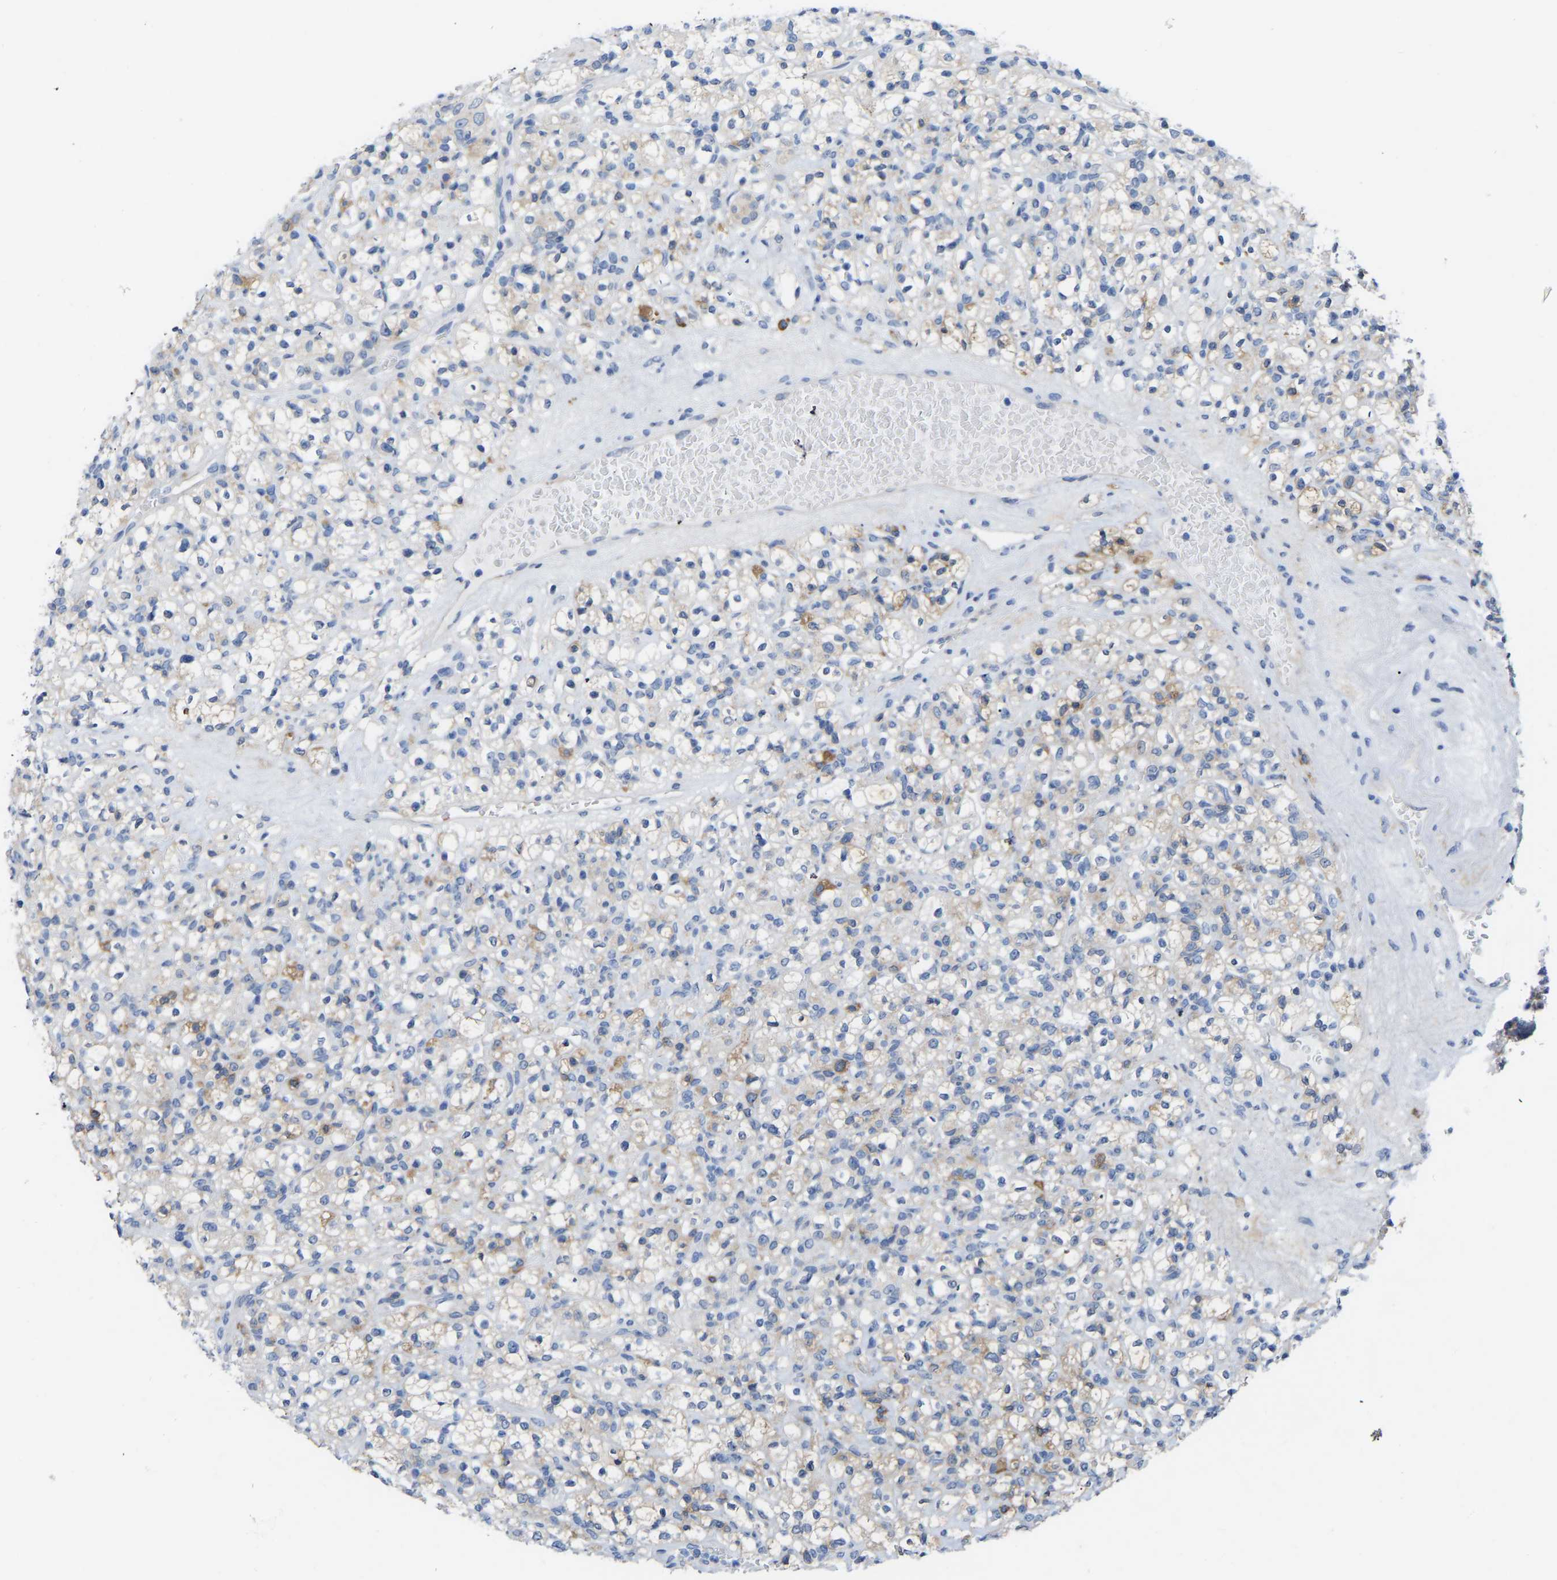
{"staining": {"intensity": "weak", "quantity": "25%-75%", "location": "cytoplasmic/membranous"}, "tissue": "renal cancer", "cell_type": "Tumor cells", "image_type": "cancer", "snomed": [{"axis": "morphology", "description": "Normal tissue, NOS"}, {"axis": "morphology", "description": "Adenocarcinoma, NOS"}, {"axis": "topography", "description": "Kidney"}], "caption": "Renal cancer tissue displays weak cytoplasmic/membranous expression in approximately 25%-75% of tumor cells", "gene": "ABTB2", "patient": {"sex": "female", "age": 72}}